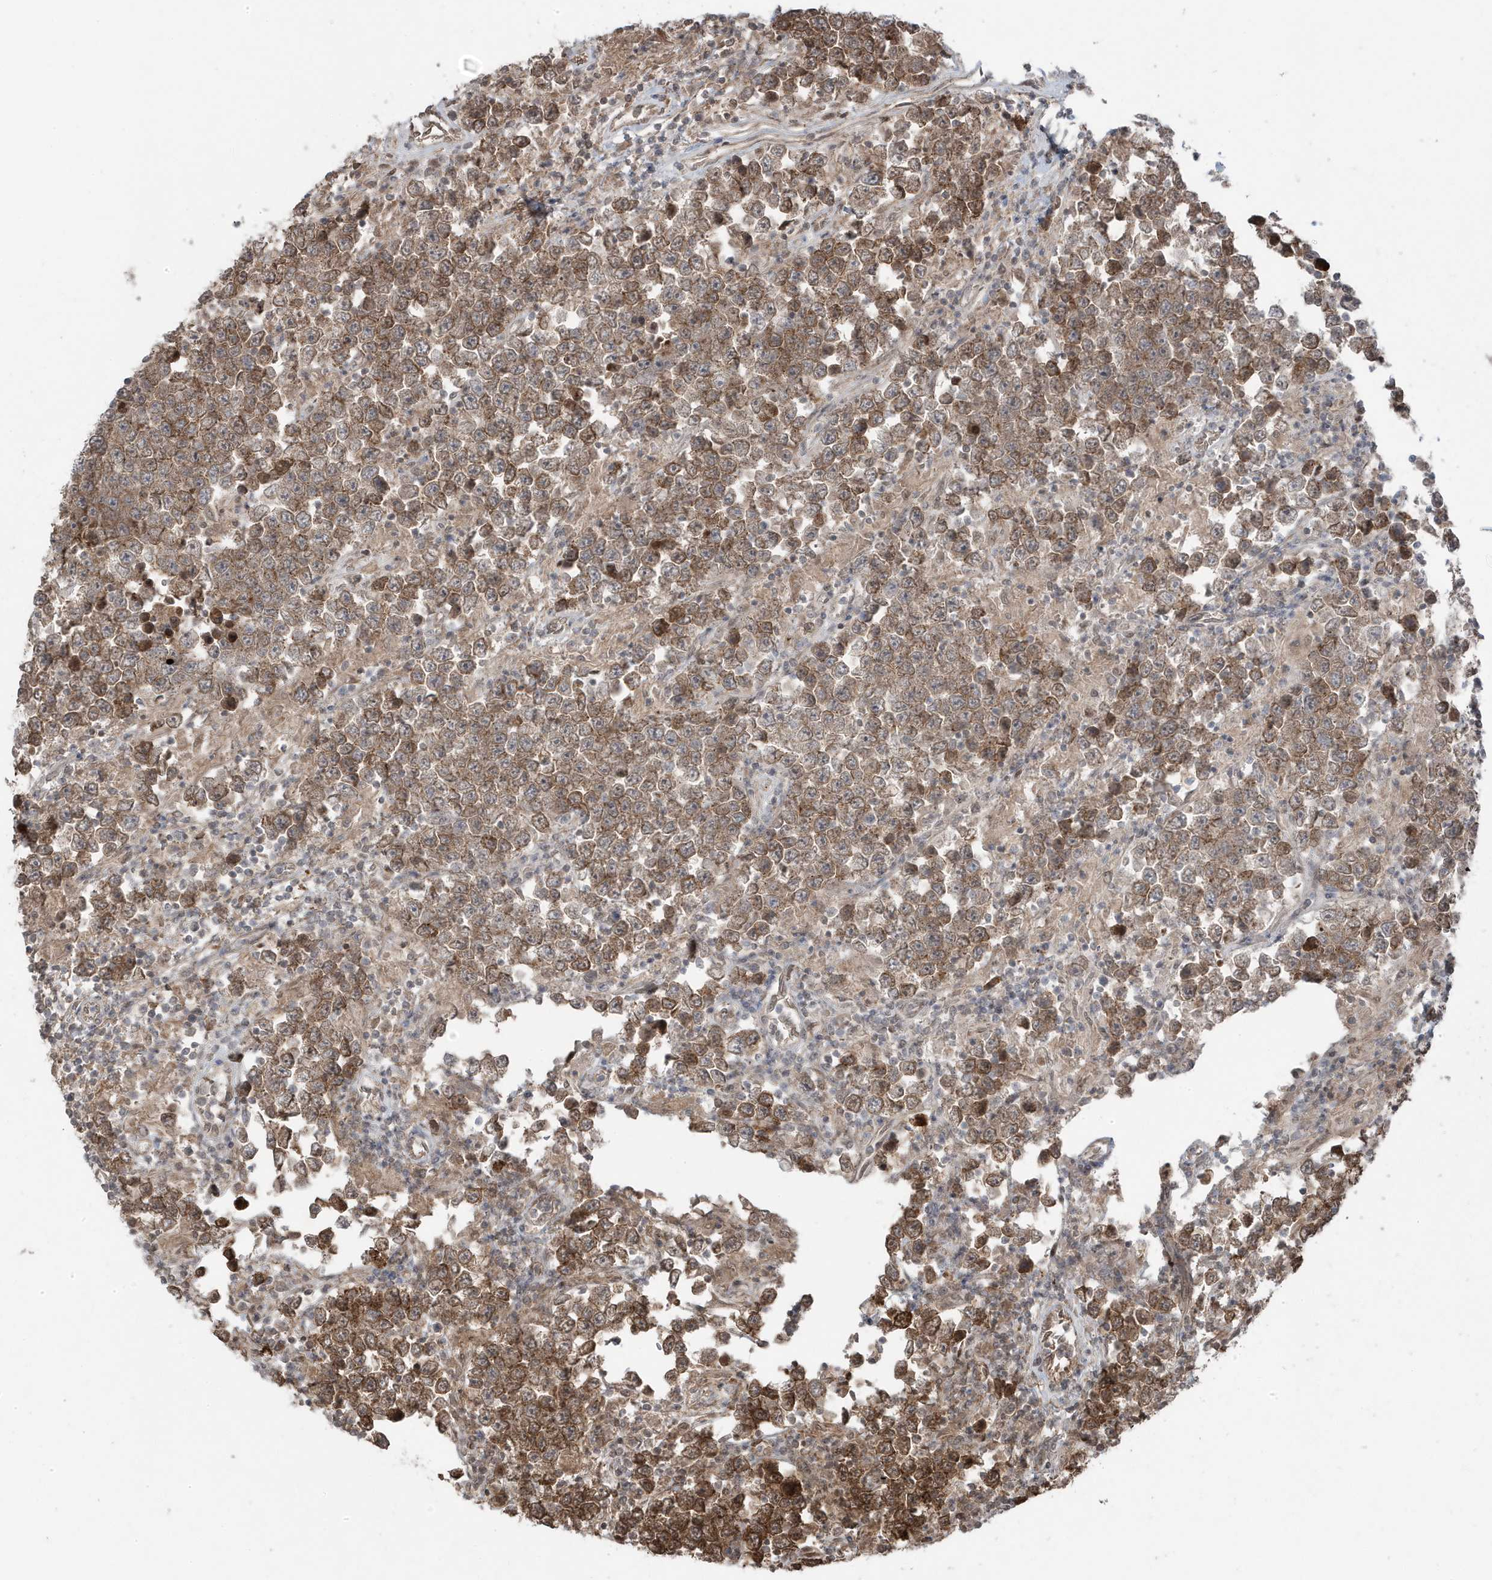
{"staining": {"intensity": "moderate", "quantity": ">75%", "location": "cytoplasmic/membranous"}, "tissue": "testis cancer", "cell_type": "Tumor cells", "image_type": "cancer", "snomed": [{"axis": "morphology", "description": "Normal tissue, NOS"}, {"axis": "morphology", "description": "Urothelial carcinoma, High grade"}, {"axis": "morphology", "description": "Seminoma, NOS"}, {"axis": "morphology", "description": "Carcinoma, Embryonal, NOS"}, {"axis": "topography", "description": "Urinary bladder"}, {"axis": "topography", "description": "Testis"}], "caption": "A micrograph of human testis cancer stained for a protein exhibits moderate cytoplasmic/membranous brown staining in tumor cells.", "gene": "MAPK1IP1L", "patient": {"sex": "male", "age": 41}}